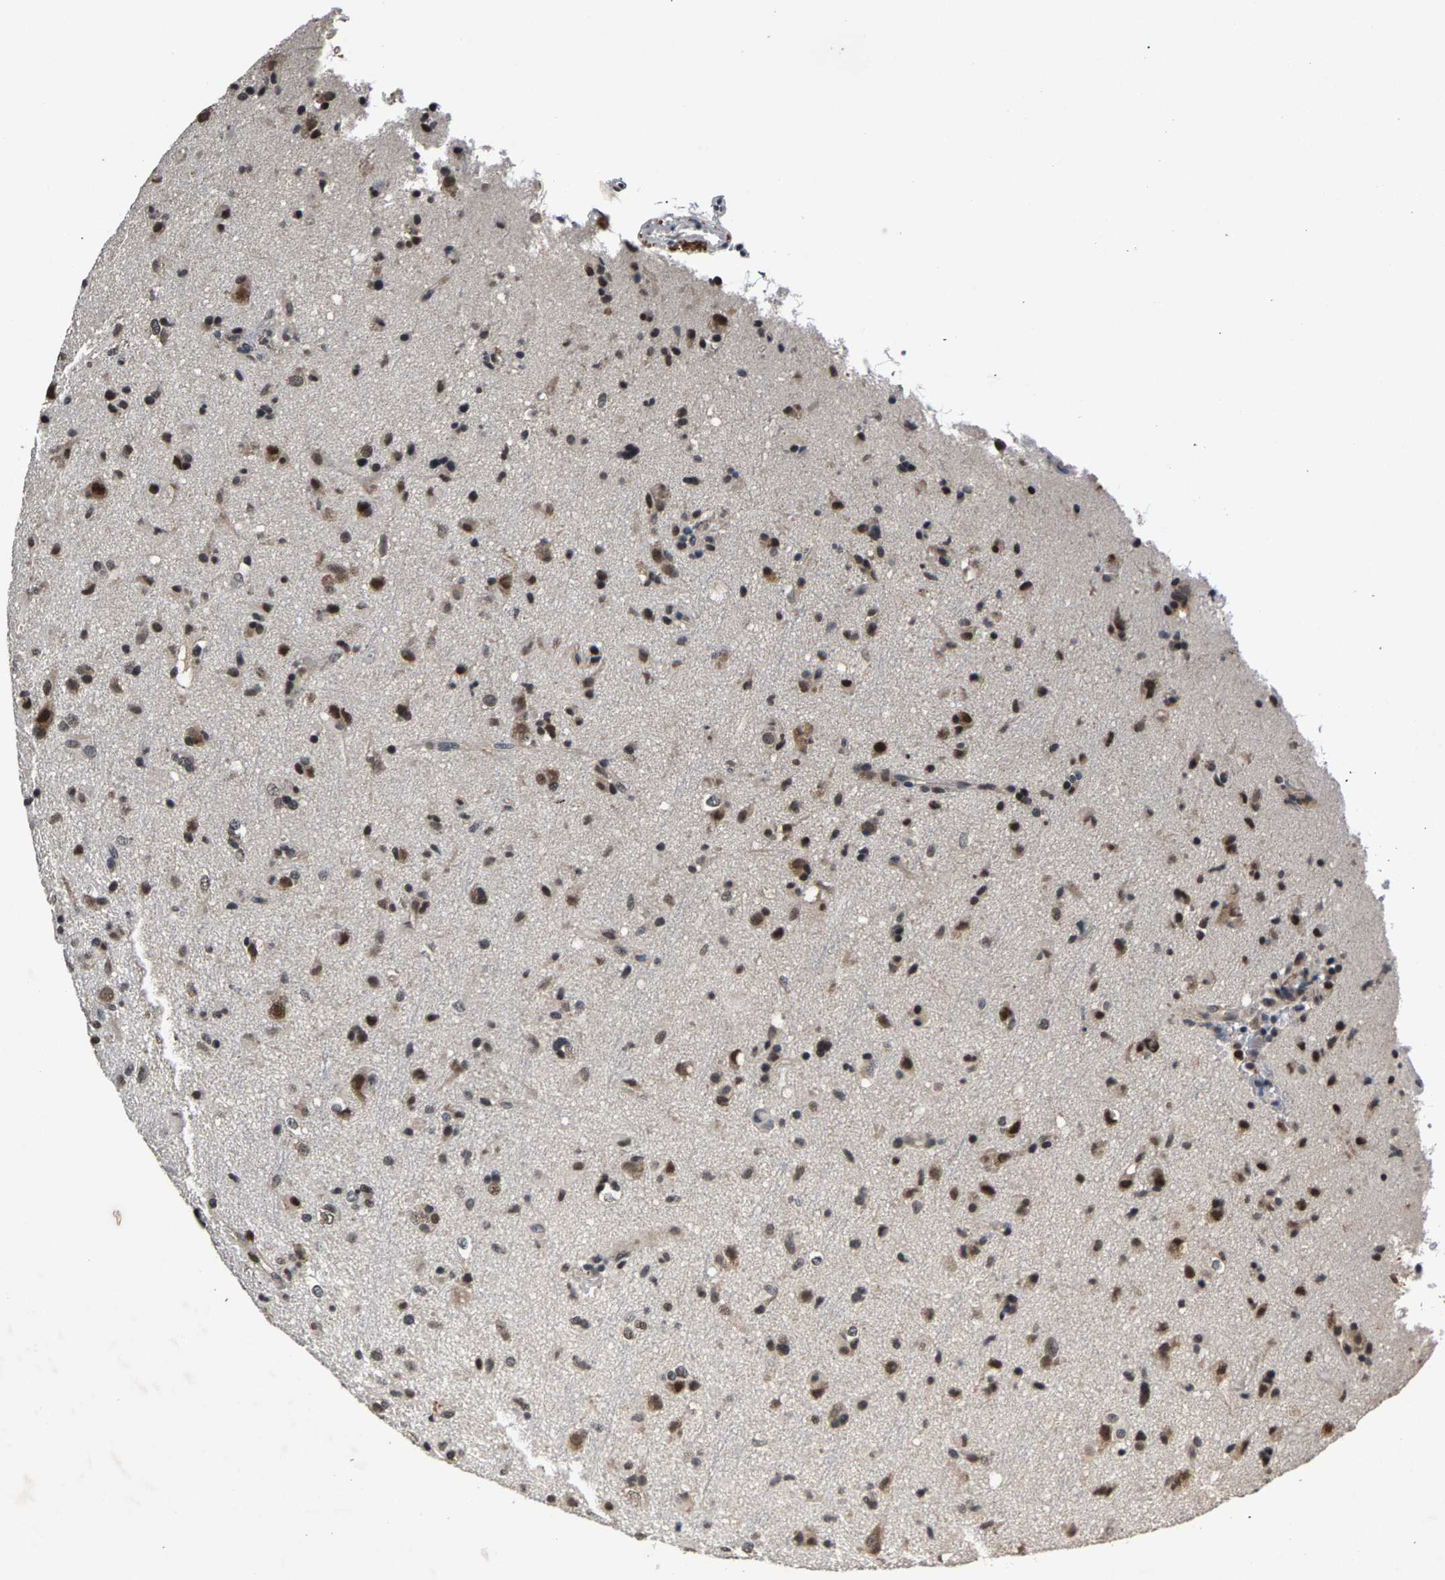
{"staining": {"intensity": "moderate", "quantity": ">75%", "location": "cytoplasmic/membranous,nuclear"}, "tissue": "glioma", "cell_type": "Tumor cells", "image_type": "cancer", "snomed": [{"axis": "morphology", "description": "Glioma, malignant, Low grade"}, {"axis": "topography", "description": "Brain"}], "caption": "Malignant low-grade glioma was stained to show a protein in brown. There is medium levels of moderate cytoplasmic/membranous and nuclear expression in about >75% of tumor cells.", "gene": "RBM33", "patient": {"sex": "male", "age": 65}}